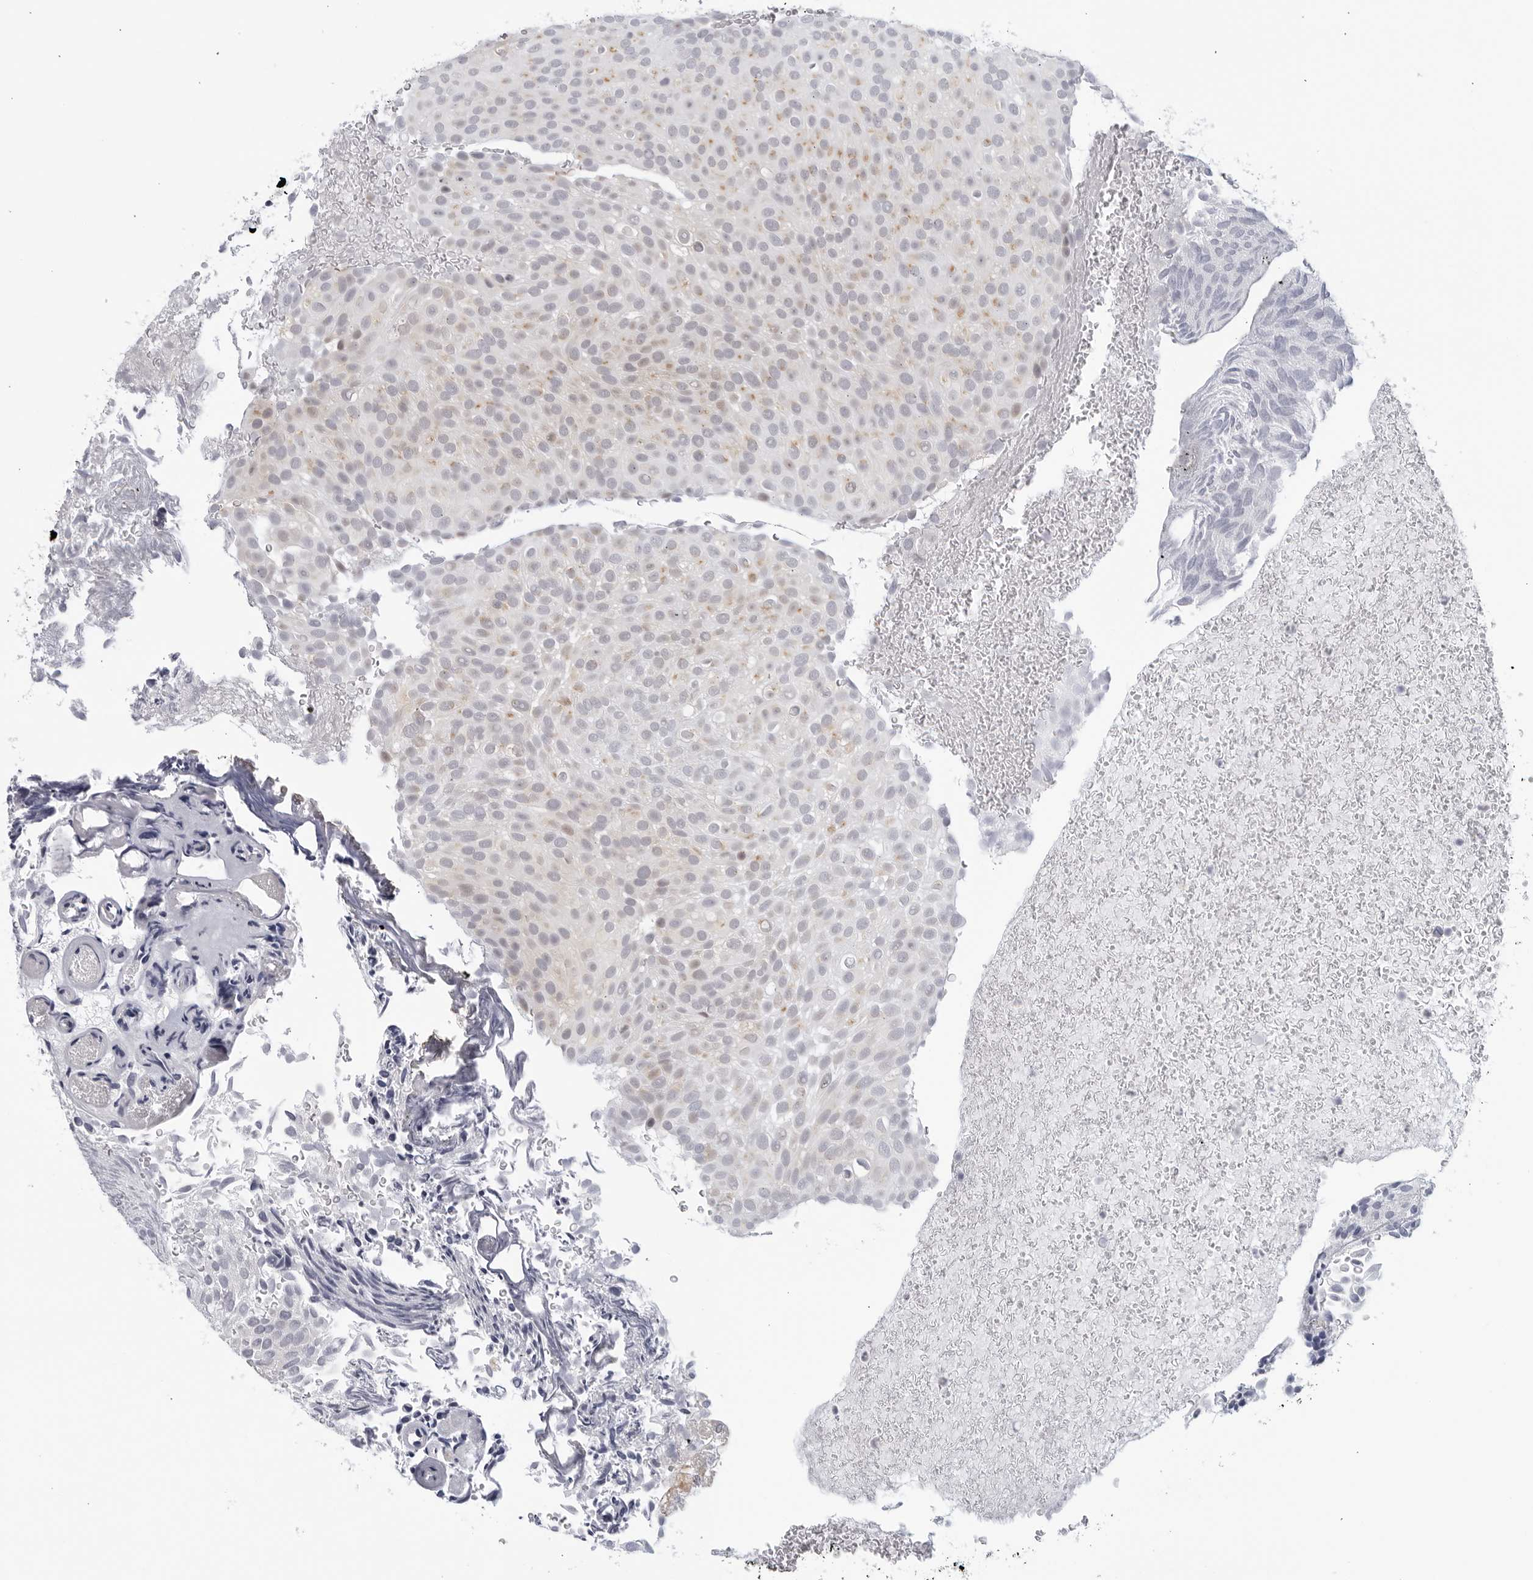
{"staining": {"intensity": "weak", "quantity": "<25%", "location": "cytoplasmic/membranous"}, "tissue": "urothelial cancer", "cell_type": "Tumor cells", "image_type": "cancer", "snomed": [{"axis": "morphology", "description": "Urothelial carcinoma, Low grade"}, {"axis": "topography", "description": "Urinary bladder"}], "caption": "Human urothelial carcinoma (low-grade) stained for a protein using IHC reveals no positivity in tumor cells.", "gene": "WDTC1", "patient": {"sex": "male", "age": 78}}